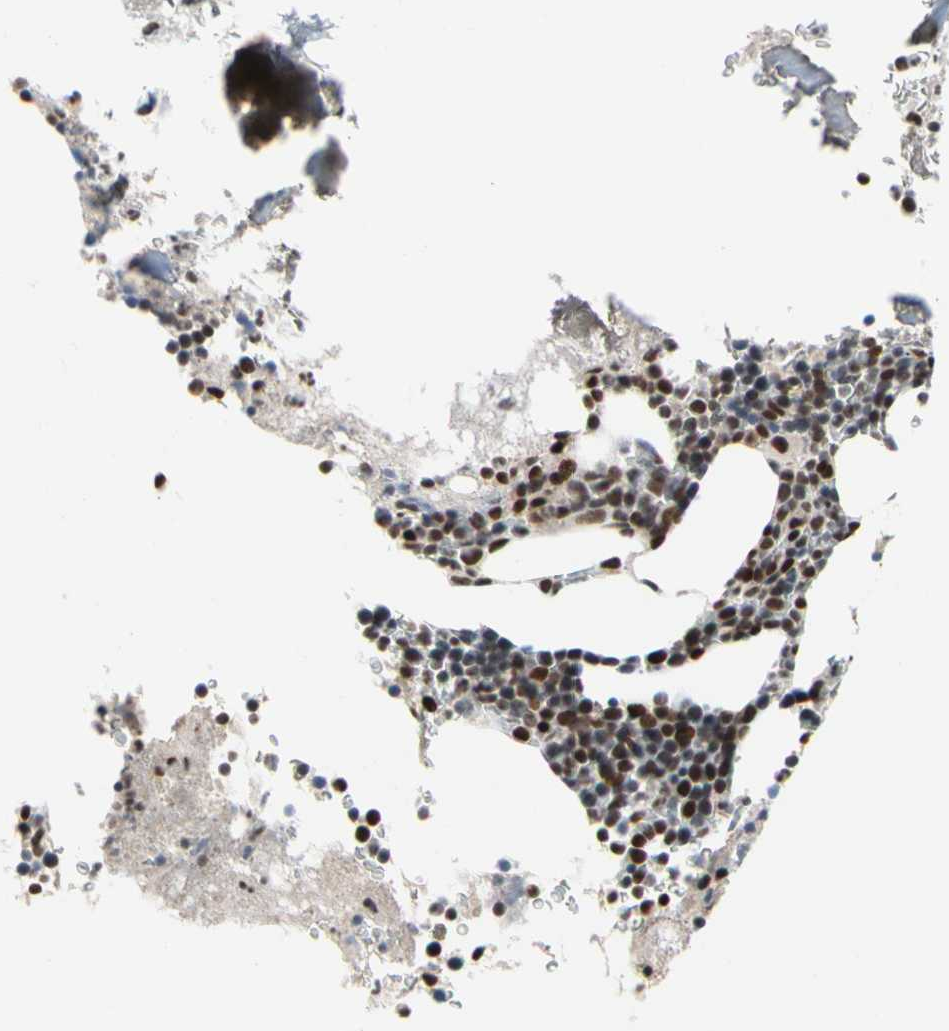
{"staining": {"intensity": "strong", "quantity": ">75%", "location": "nuclear"}, "tissue": "bone marrow", "cell_type": "Hematopoietic cells", "image_type": "normal", "snomed": [{"axis": "morphology", "description": "Normal tissue, NOS"}, {"axis": "topography", "description": "Bone marrow"}], "caption": "Strong nuclear positivity for a protein is identified in approximately >75% of hematopoietic cells of normal bone marrow using immunohistochemistry (IHC).", "gene": "FAM98B", "patient": {"sex": "male"}}